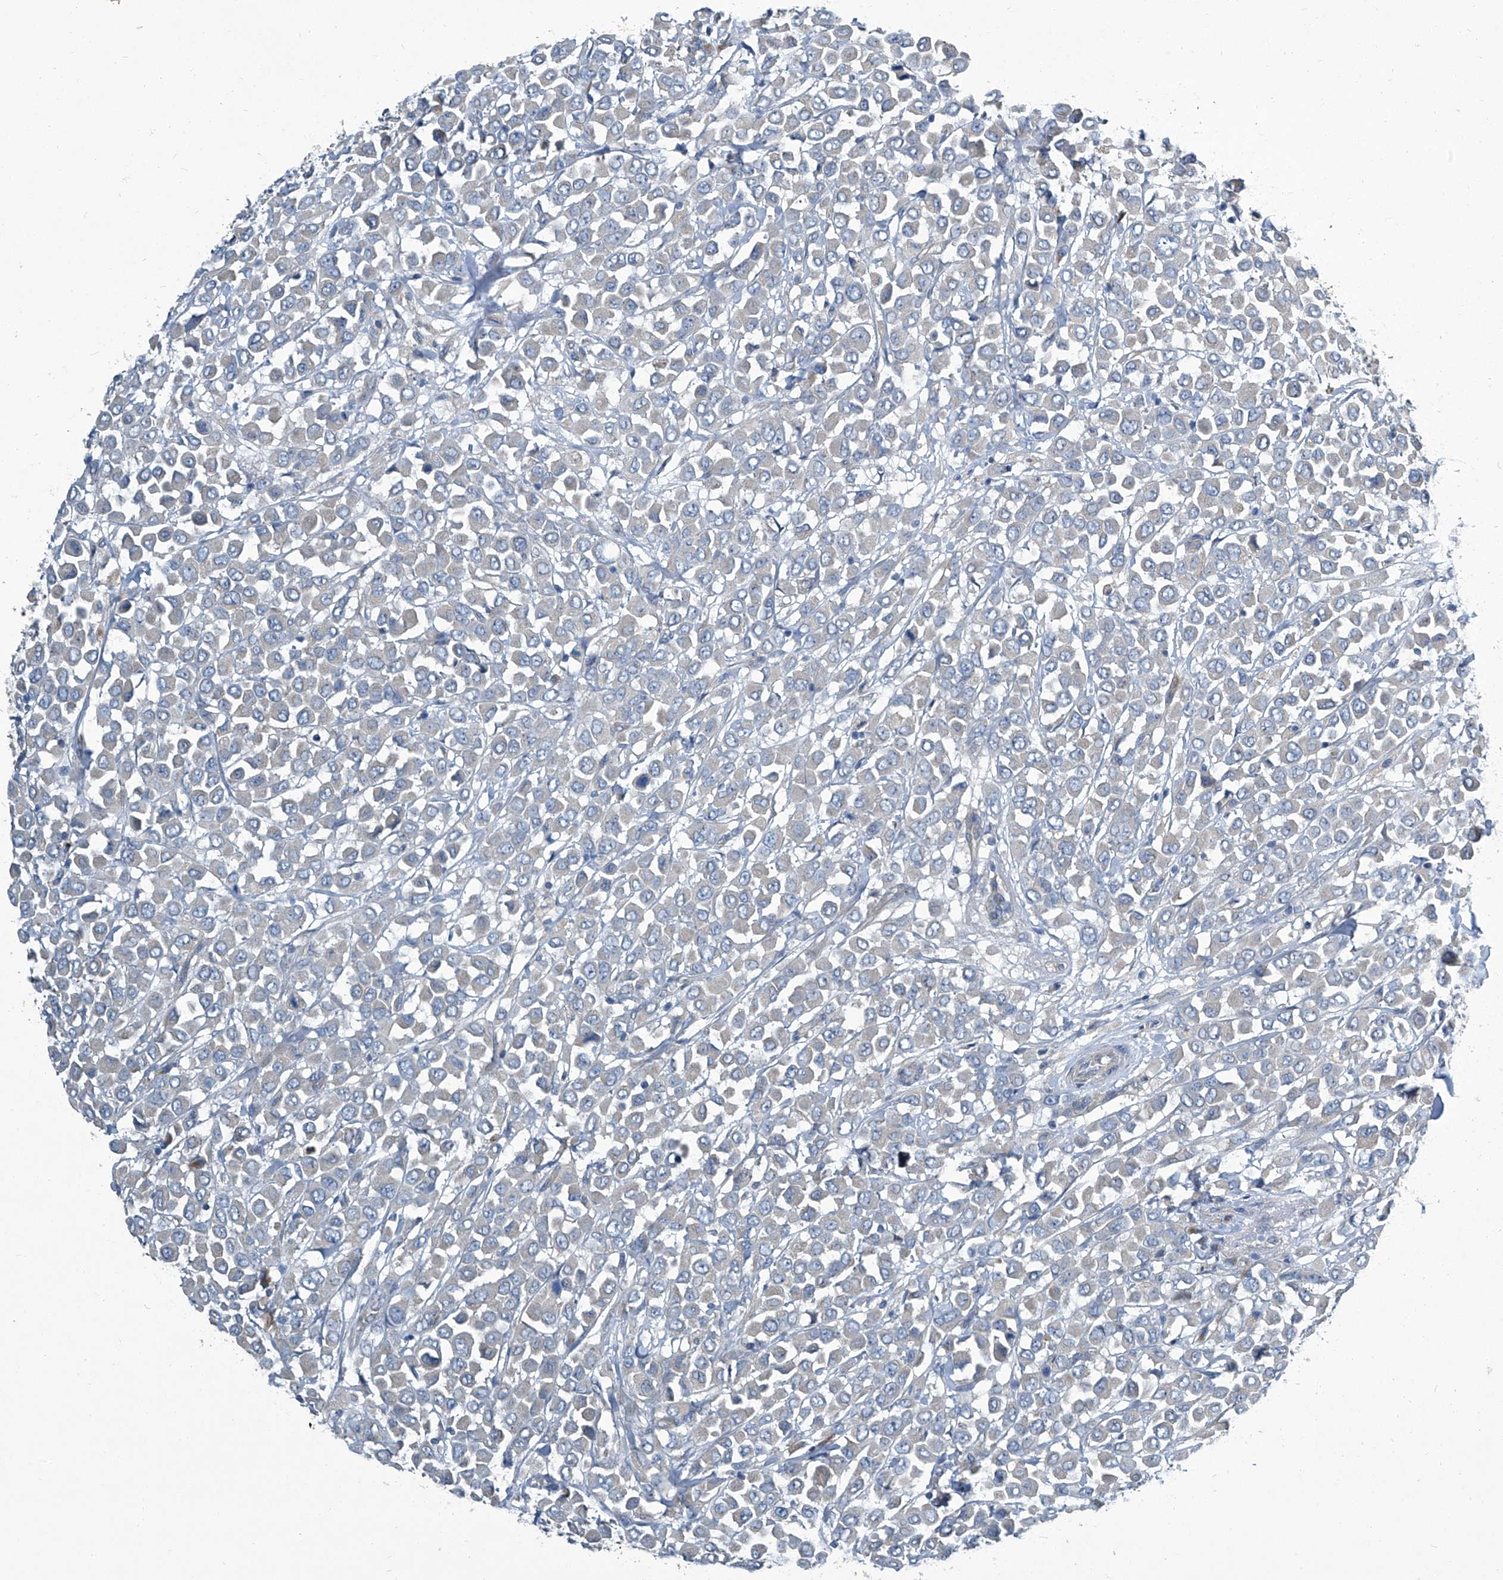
{"staining": {"intensity": "negative", "quantity": "none", "location": "none"}, "tissue": "breast cancer", "cell_type": "Tumor cells", "image_type": "cancer", "snomed": [{"axis": "morphology", "description": "Duct carcinoma"}, {"axis": "topography", "description": "Breast"}], "caption": "IHC histopathology image of breast cancer stained for a protein (brown), which shows no staining in tumor cells.", "gene": "SLC26A11", "patient": {"sex": "female", "age": 61}}